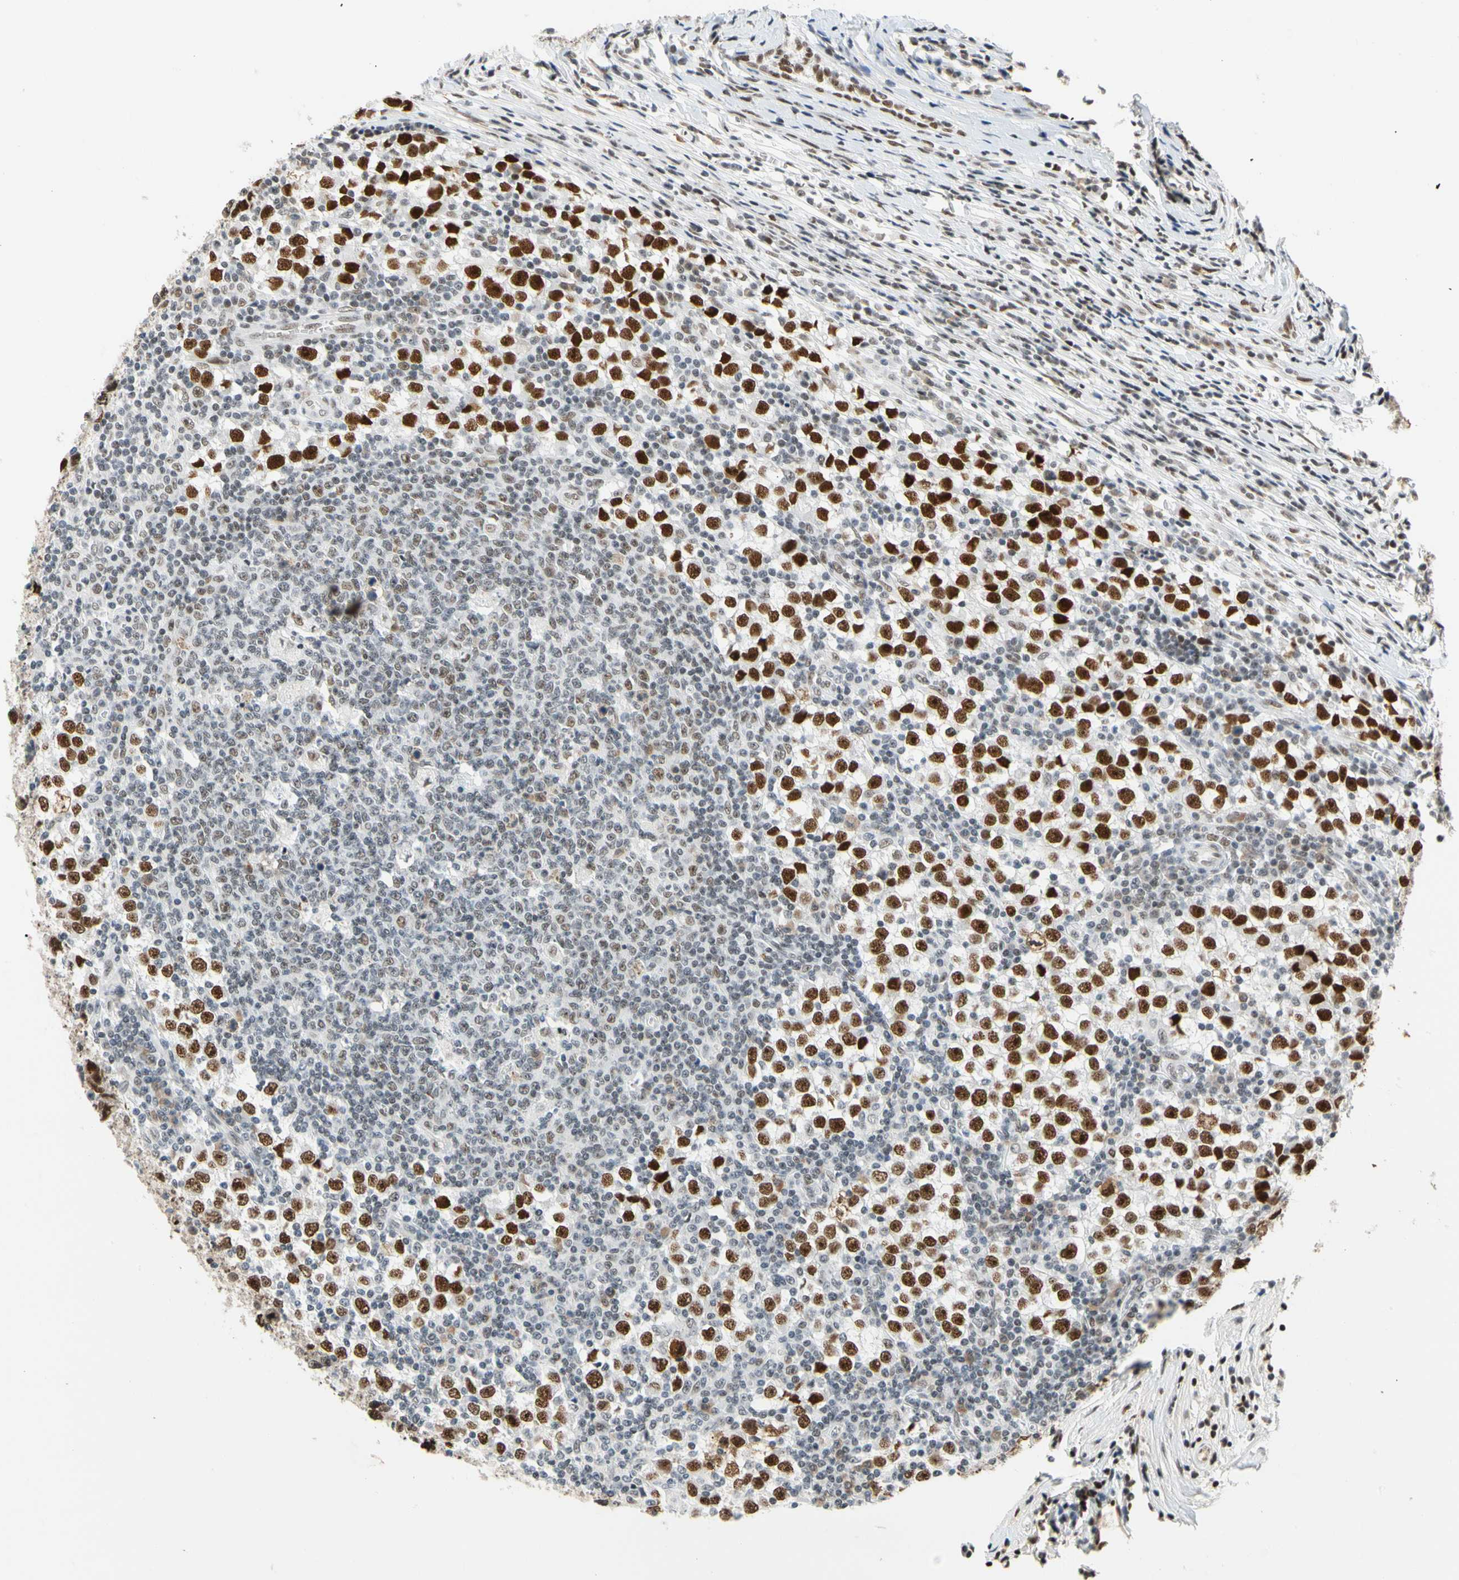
{"staining": {"intensity": "strong", "quantity": ">75%", "location": "nuclear"}, "tissue": "testis cancer", "cell_type": "Tumor cells", "image_type": "cancer", "snomed": [{"axis": "morphology", "description": "Seminoma, NOS"}, {"axis": "topography", "description": "Testis"}], "caption": "There is high levels of strong nuclear positivity in tumor cells of seminoma (testis), as demonstrated by immunohistochemical staining (brown color).", "gene": "ZSCAN16", "patient": {"sex": "male", "age": 65}}